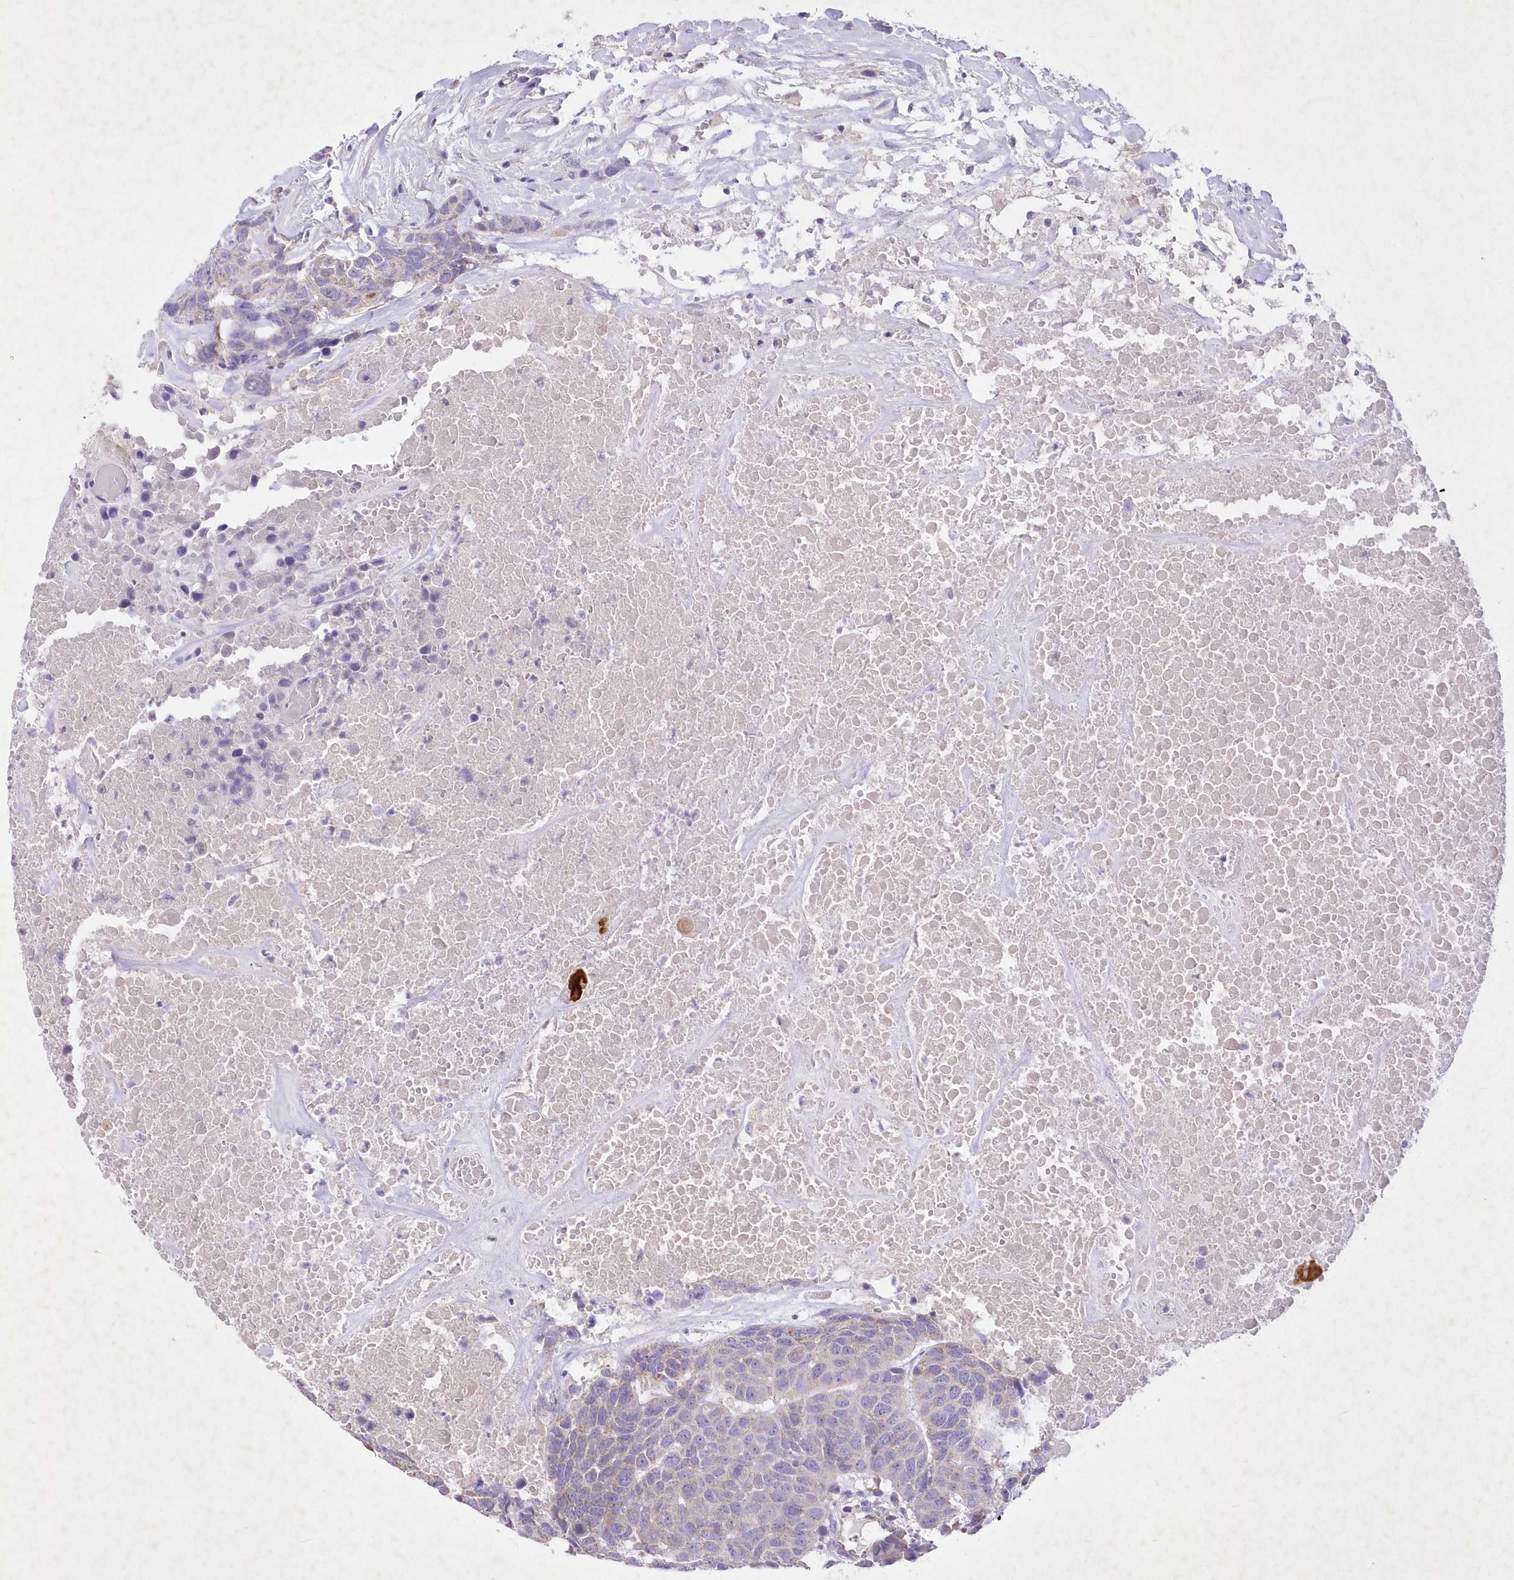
{"staining": {"intensity": "negative", "quantity": "none", "location": "none"}, "tissue": "head and neck cancer", "cell_type": "Tumor cells", "image_type": "cancer", "snomed": [{"axis": "morphology", "description": "Squamous cell carcinoma, NOS"}, {"axis": "topography", "description": "Head-Neck"}], "caption": "A photomicrograph of head and neck squamous cell carcinoma stained for a protein shows no brown staining in tumor cells.", "gene": "ITSN2", "patient": {"sex": "male", "age": 66}}